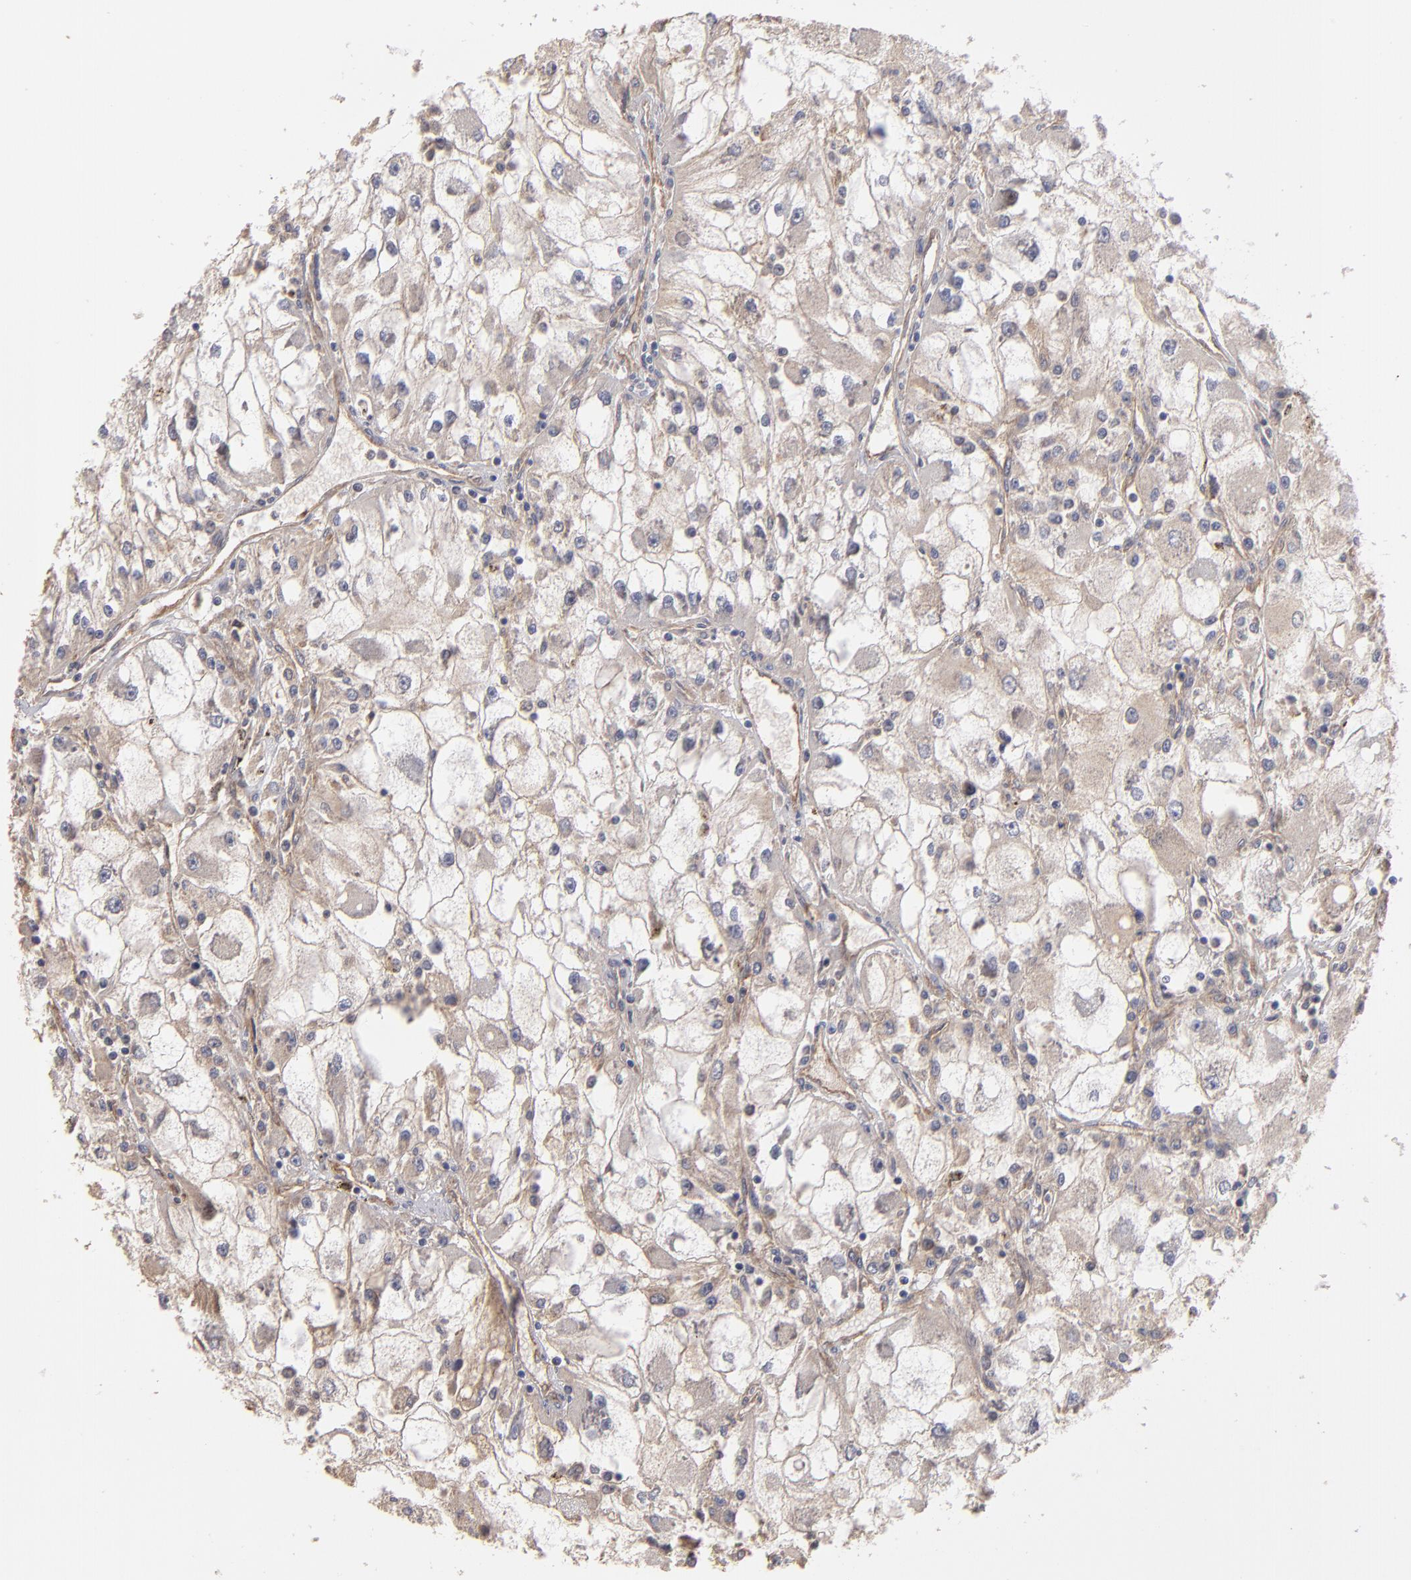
{"staining": {"intensity": "weak", "quantity": "25%-75%", "location": "cytoplasmic/membranous"}, "tissue": "renal cancer", "cell_type": "Tumor cells", "image_type": "cancer", "snomed": [{"axis": "morphology", "description": "Adenocarcinoma, NOS"}, {"axis": "topography", "description": "Kidney"}], "caption": "Renal cancer (adenocarcinoma) tissue shows weak cytoplasmic/membranous expression in about 25%-75% of tumor cells (IHC, brightfield microscopy, high magnification).", "gene": "DMD", "patient": {"sex": "female", "age": 73}}